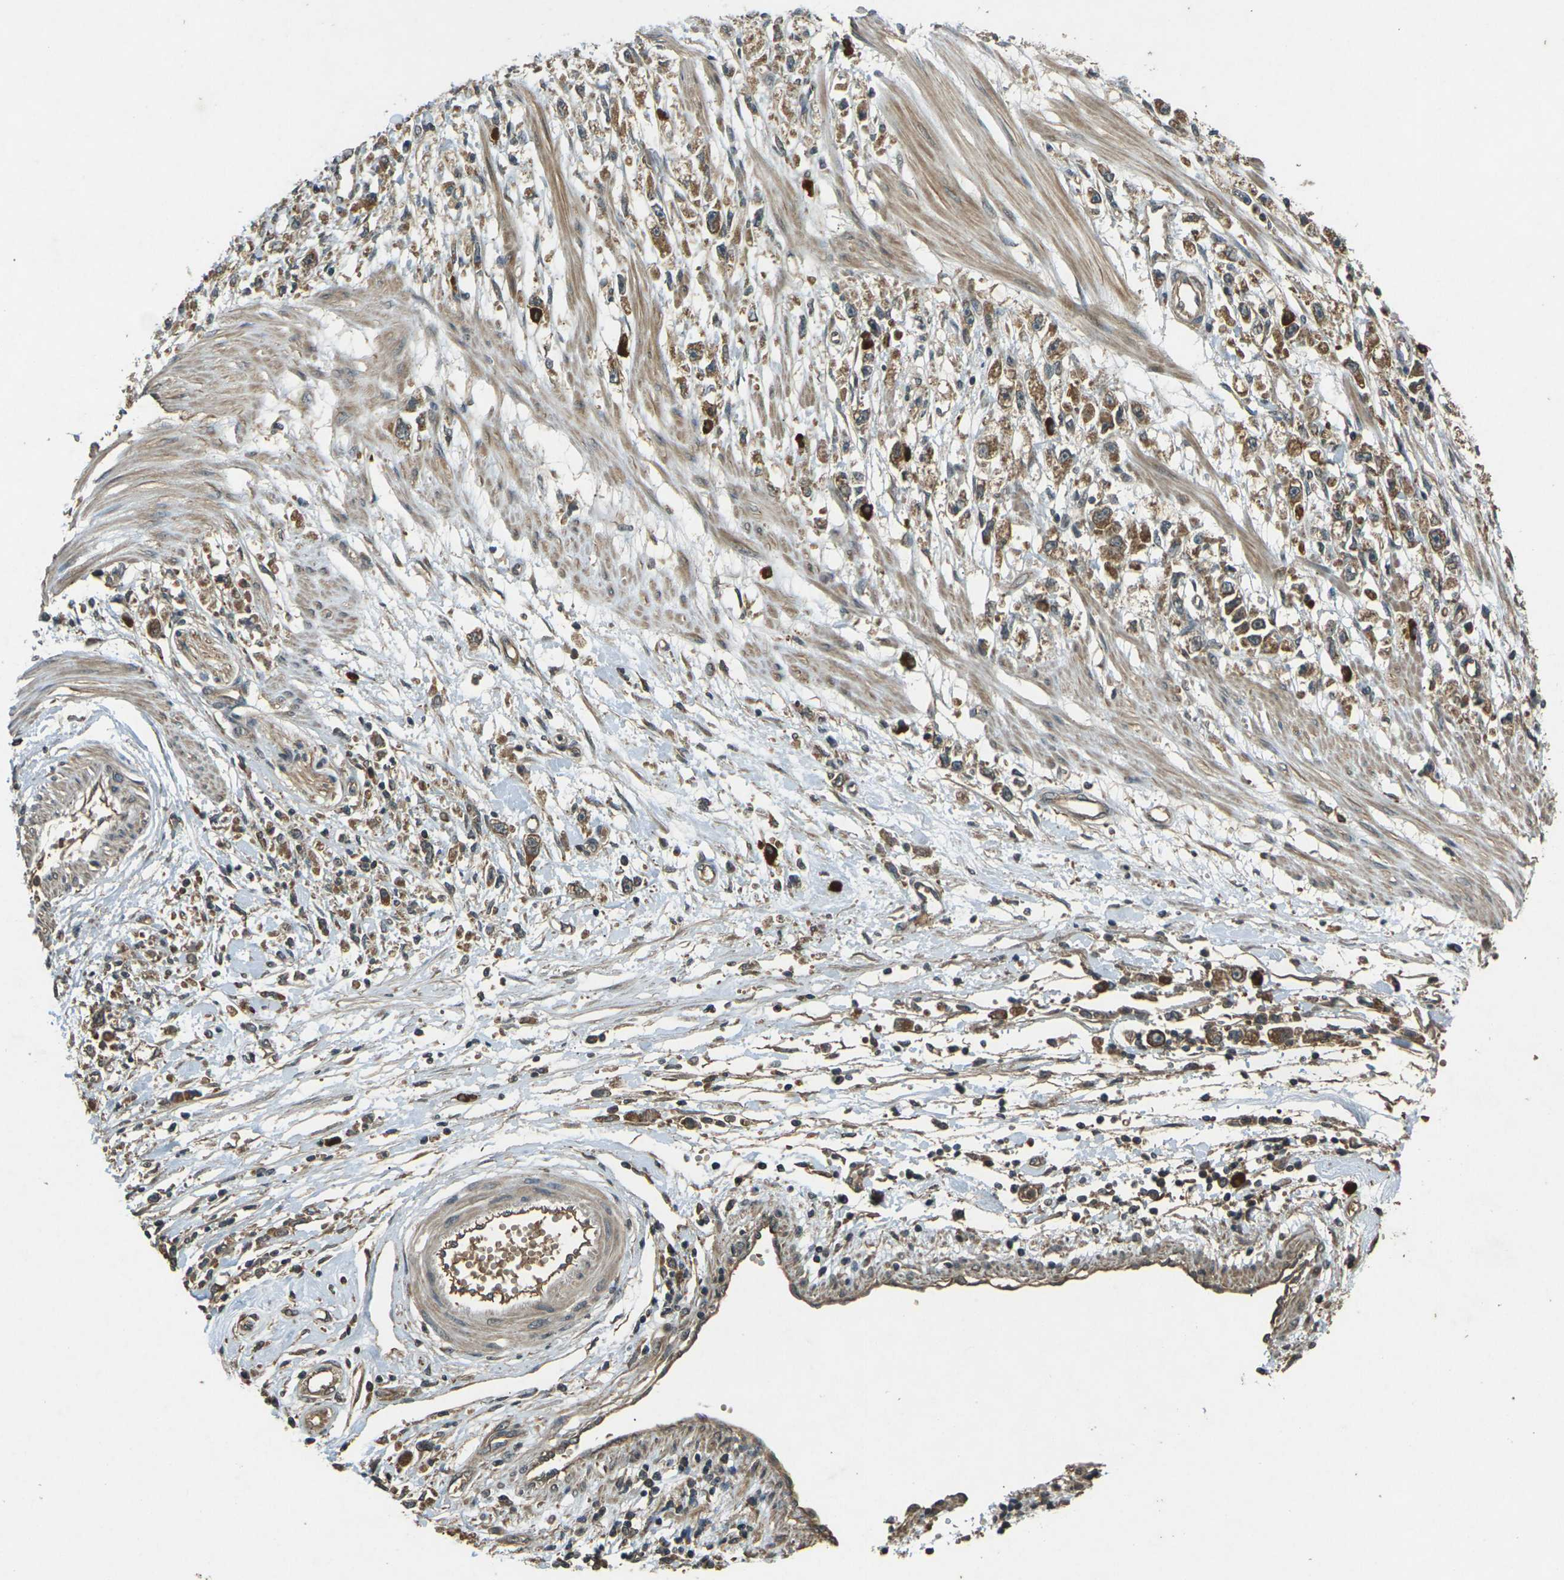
{"staining": {"intensity": "strong", "quantity": ">75%", "location": "cytoplasmic/membranous"}, "tissue": "stomach cancer", "cell_type": "Tumor cells", "image_type": "cancer", "snomed": [{"axis": "morphology", "description": "Adenocarcinoma, NOS"}, {"axis": "topography", "description": "Stomach"}], "caption": "The image reveals a brown stain indicating the presence of a protein in the cytoplasmic/membranous of tumor cells in stomach cancer.", "gene": "TAP1", "patient": {"sex": "female", "age": 59}}